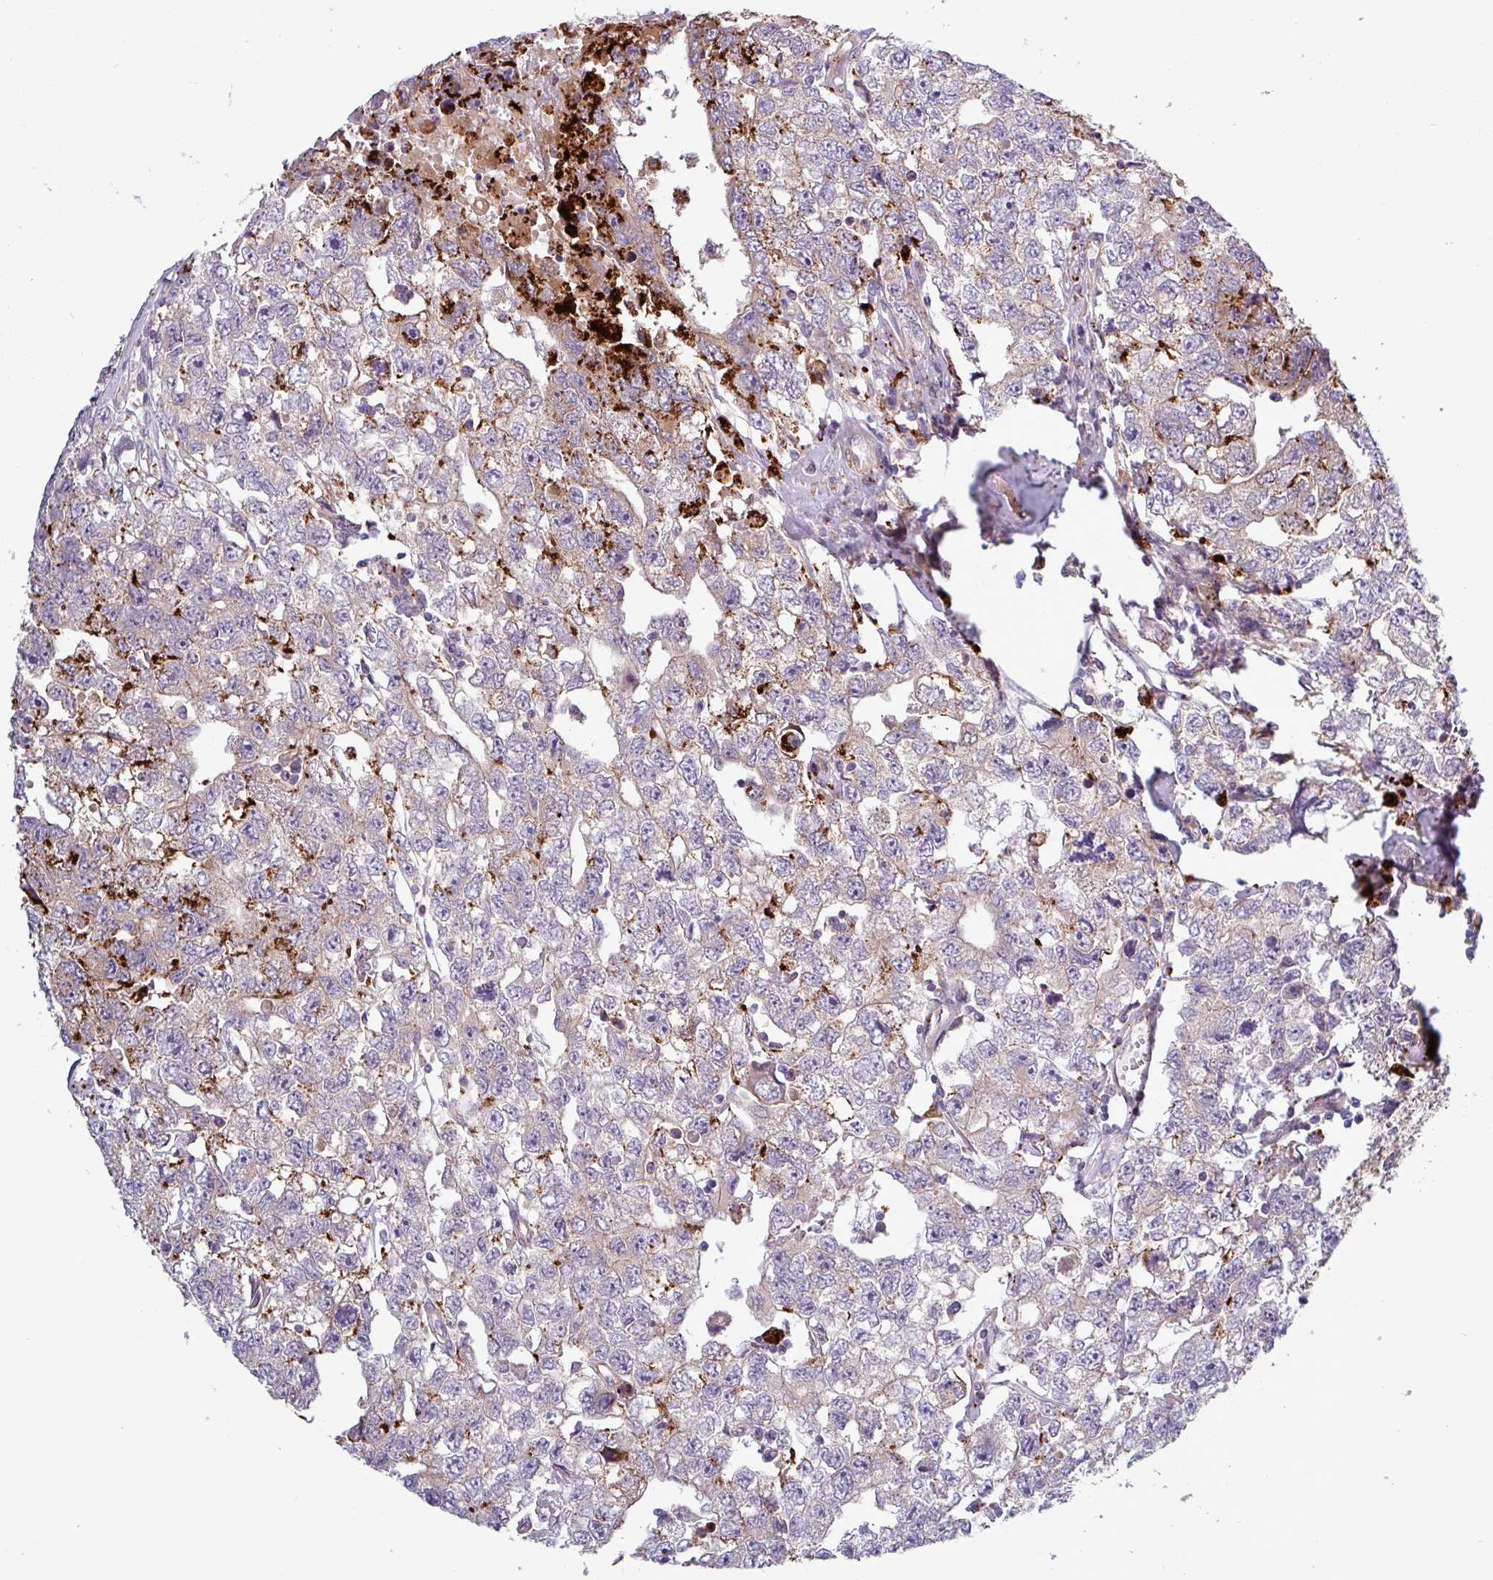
{"staining": {"intensity": "strong", "quantity": "<25%", "location": "cytoplasmic/membranous"}, "tissue": "testis cancer", "cell_type": "Tumor cells", "image_type": "cancer", "snomed": [{"axis": "morphology", "description": "Carcinoma, Embryonal, NOS"}, {"axis": "topography", "description": "Testis"}], "caption": "Immunohistochemistry of human testis cancer (embryonal carcinoma) shows medium levels of strong cytoplasmic/membranous staining in approximately <25% of tumor cells. The protein of interest is stained brown, and the nuclei are stained in blue (DAB IHC with brightfield microscopy, high magnification).", "gene": "PLIN2", "patient": {"sex": "male", "age": 22}}